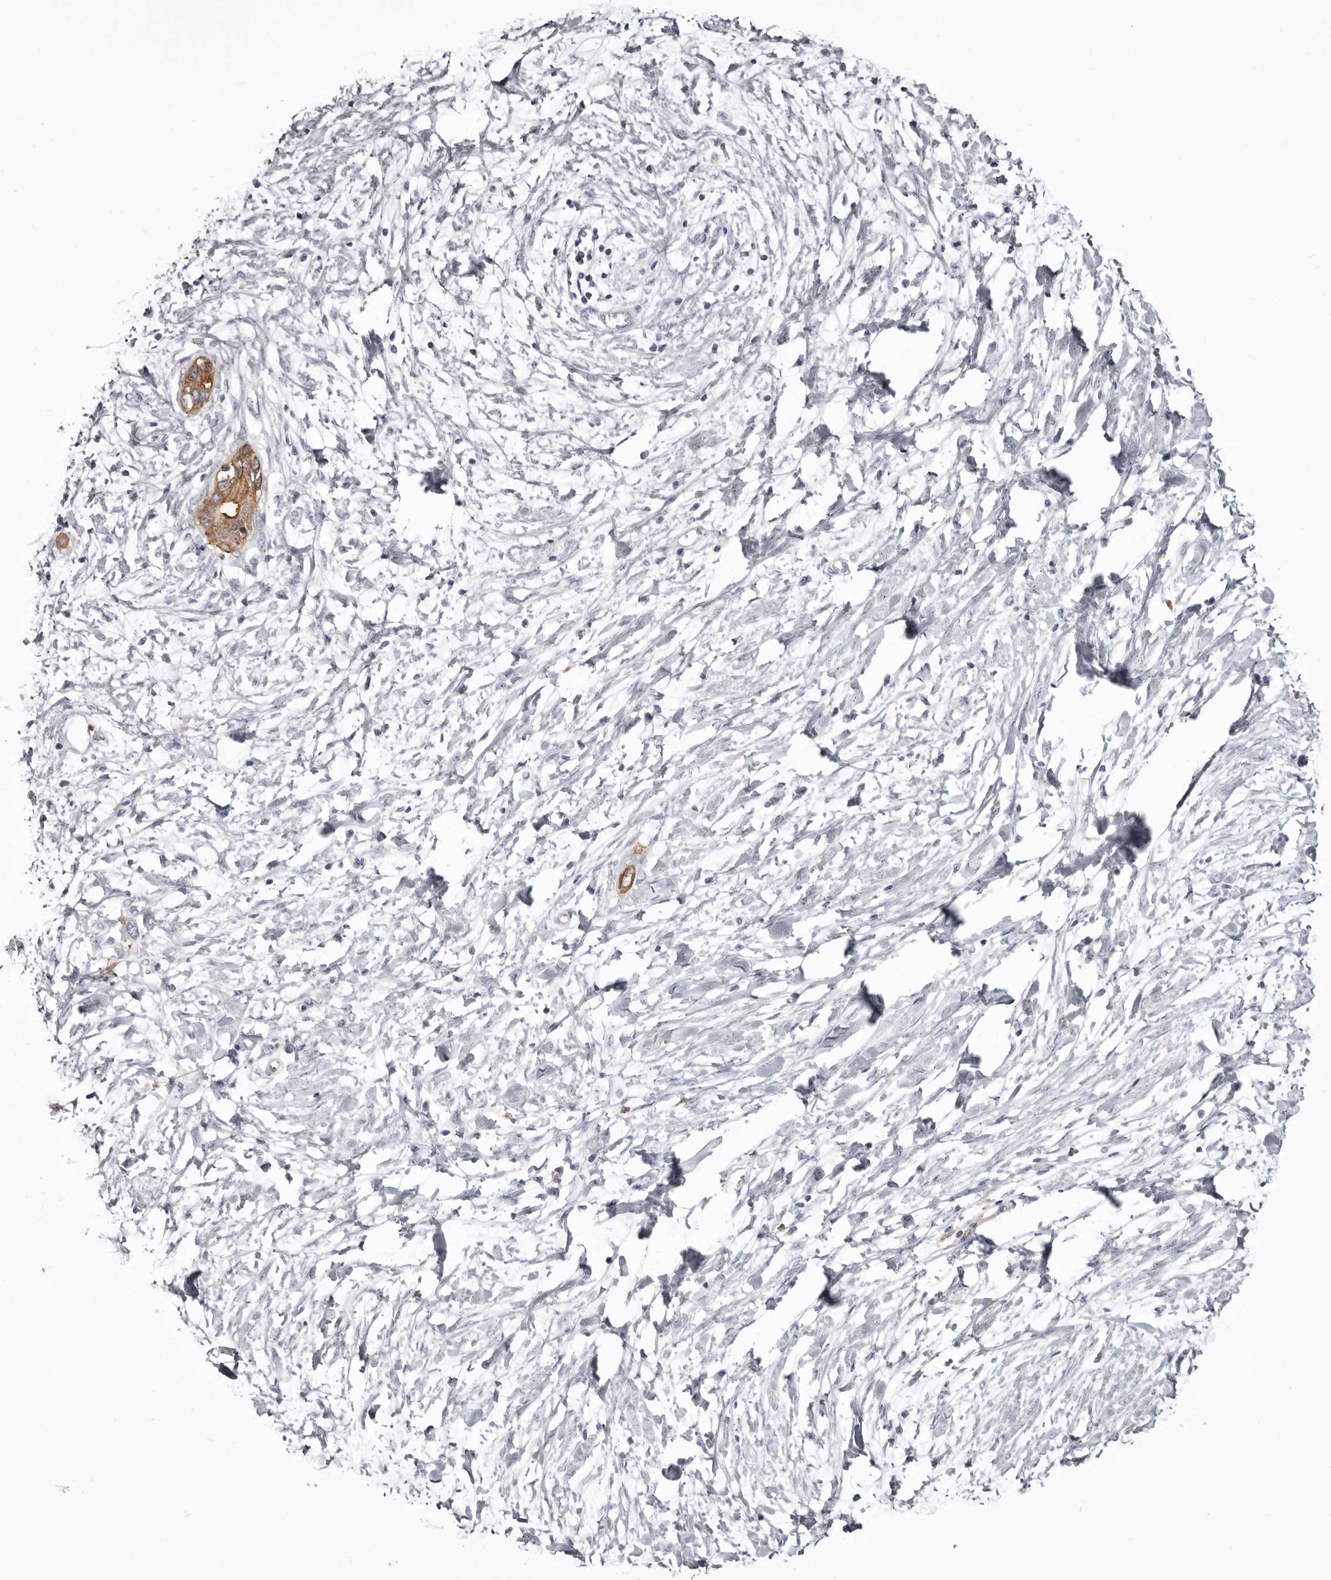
{"staining": {"intensity": "moderate", "quantity": ">75%", "location": "cytoplasmic/membranous"}, "tissue": "pancreatic cancer", "cell_type": "Tumor cells", "image_type": "cancer", "snomed": [{"axis": "morphology", "description": "Normal tissue, NOS"}, {"axis": "morphology", "description": "Adenocarcinoma, NOS"}, {"axis": "topography", "description": "Pancreas"}, {"axis": "topography", "description": "Peripheral nerve tissue"}], "caption": "A micrograph of human pancreatic cancer stained for a protein reveals moderate cytoplasmic/membranous brown staining in tumor cells.", "gene": "LAD1", "patient": {"sex": "male", "age": 59}}